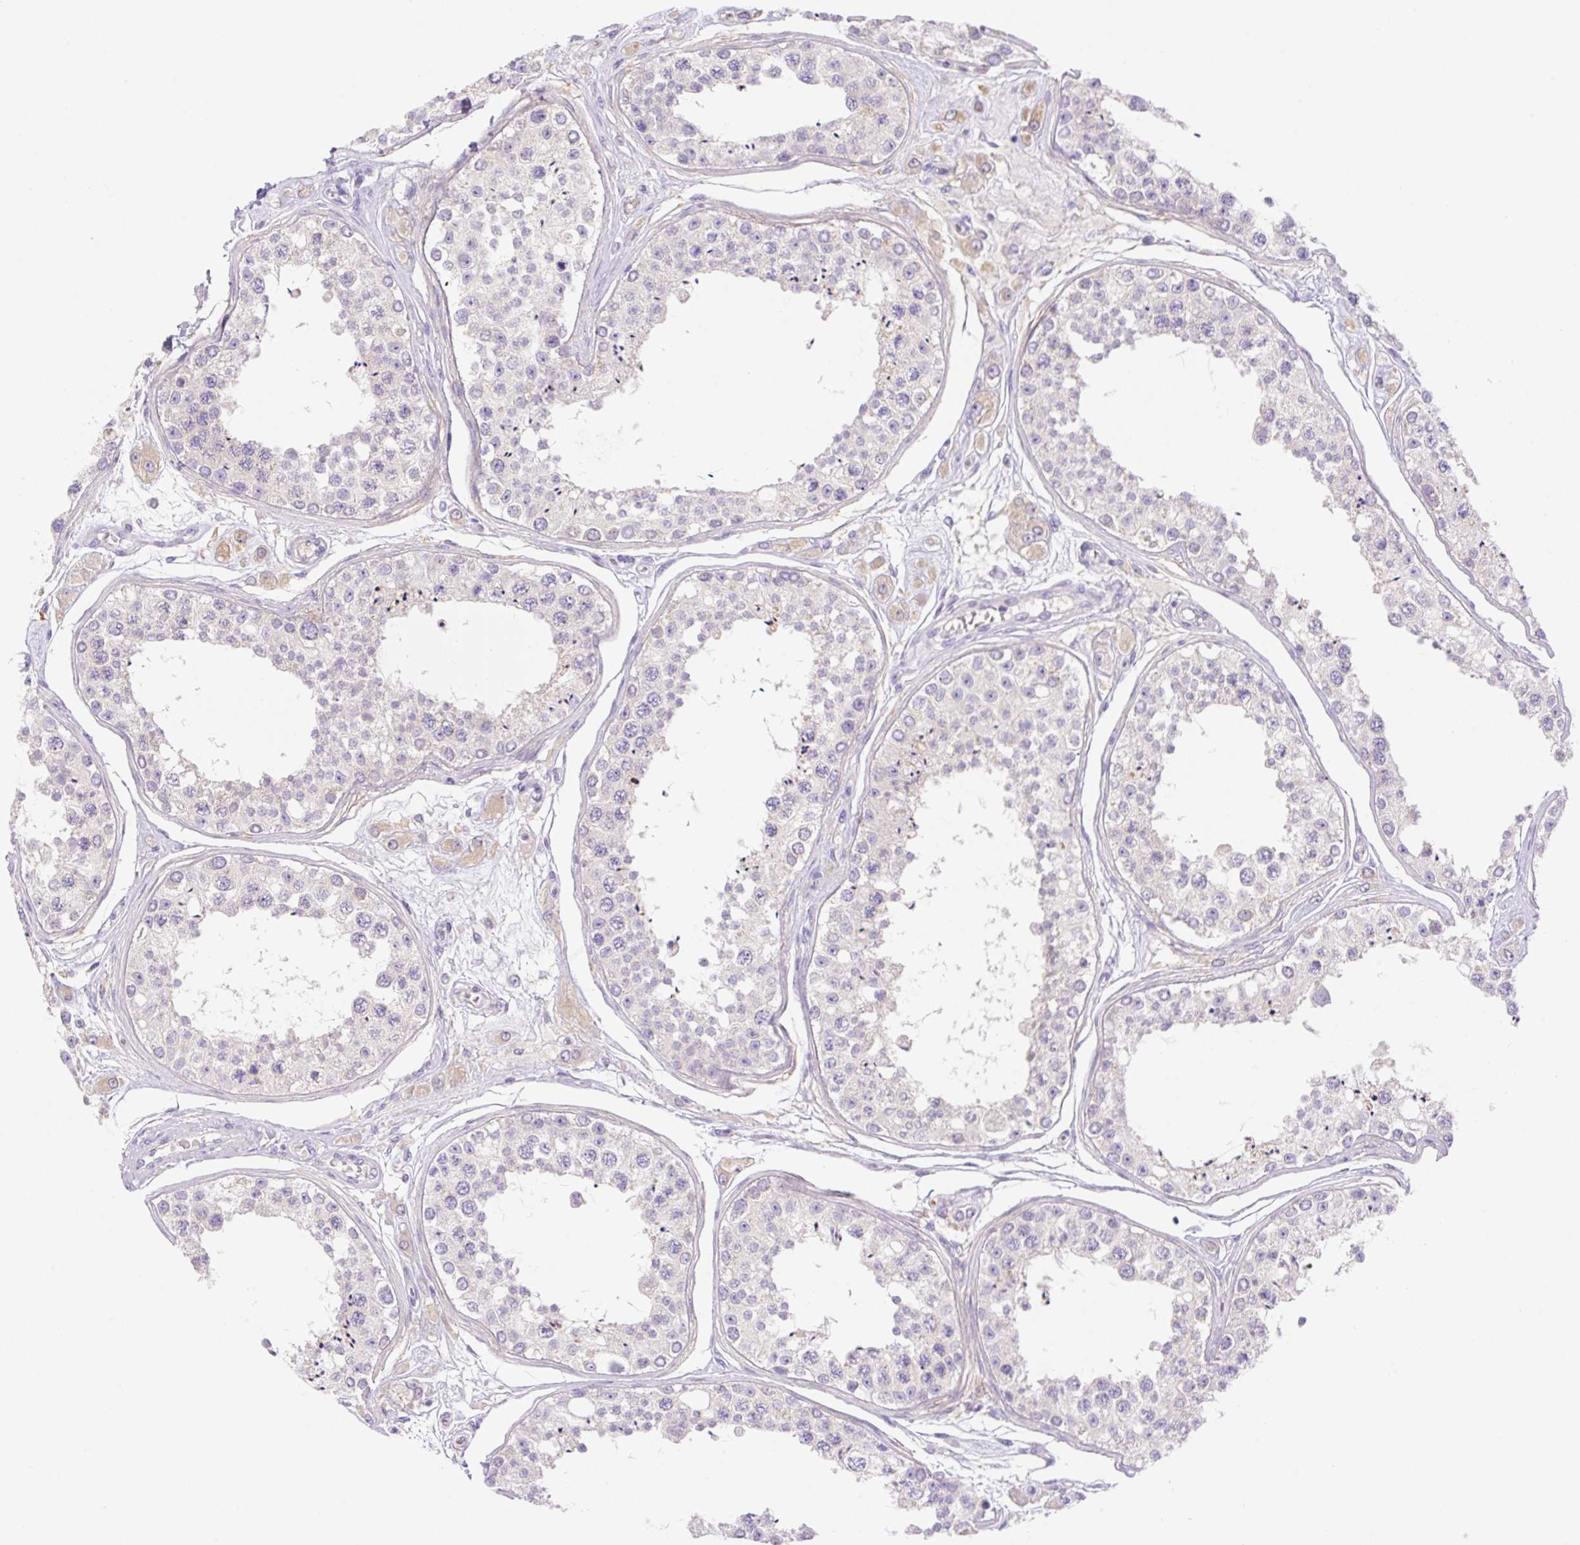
{"staining": {"intensity": "negative", "quantity": "none", "location": "none"}, "tissue": "testis", "cell_type": "Cells in seminiferous ducts", "image_type": "normal", "snomed": [{"axis": "morphology", "description": "Normal tissue, NOS"}, {"axis": "topography", "description": "Testis"}], "caption": "Histopathology image shows no significant protein positivity in cells in seminiferous ducts of normal testis.", "gene": "DENND5A", "patient": {"sex": "male", "age": 25}}